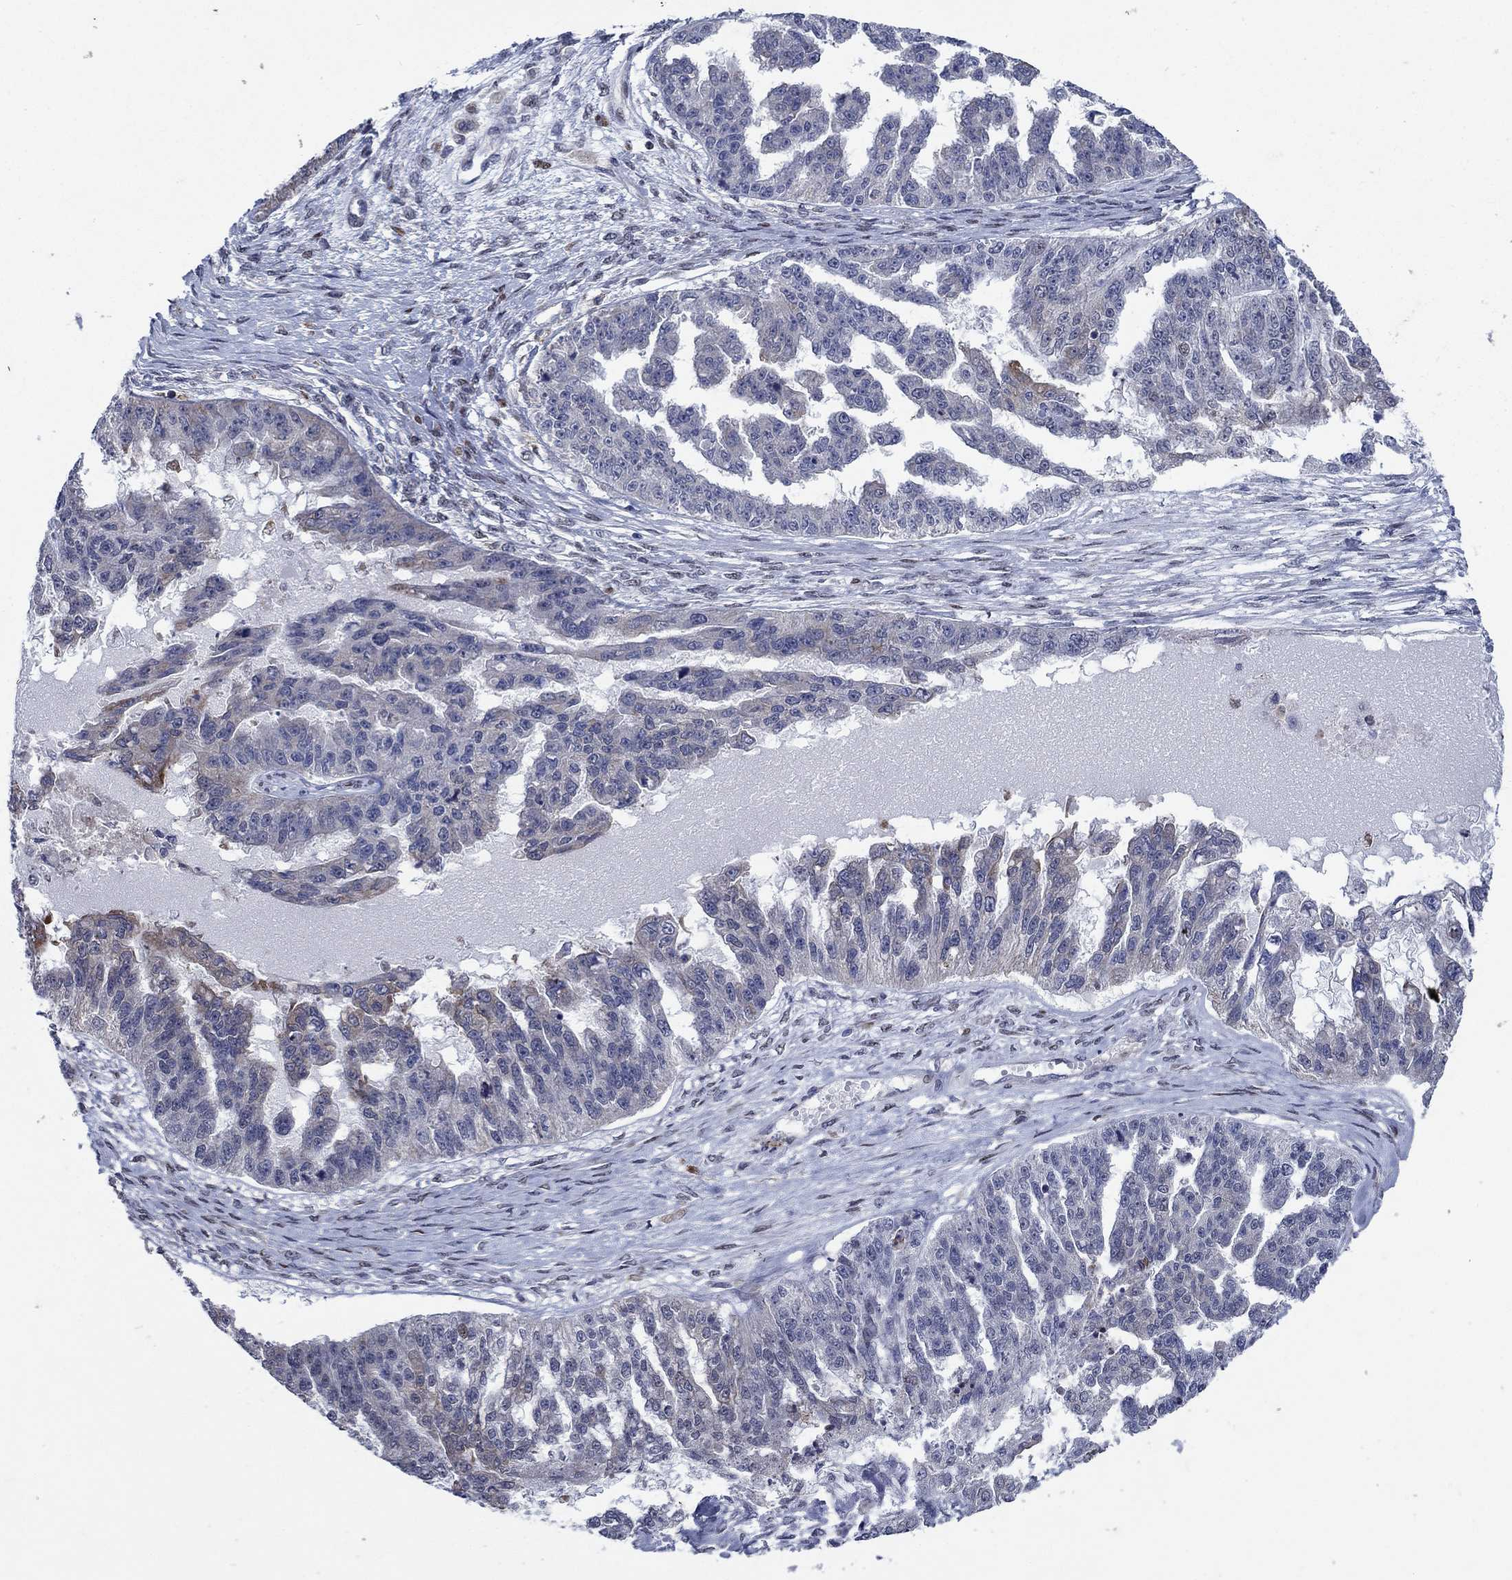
{"staining": {"intensity": "negative", "quantity": "none", "location": "none"}, "tissue": "ovarian cancer", "cell_type": "Tumor cells", "image_type": "cancer", "snomed": [{"axis": "morphology", "description": "Cystadenocarcinoma, serous, NOS"}, {"axis": "topography", "description": "Ovary"}], "caption": "An immunohistochemistry histopathology image of ovarian cancer (serous cystadenocarcinoma) is shown. There is no staining in tumor cells of ovarian cancer (serous cystadenocarcinoma).", "gene": "DHRS7", "patient": {"sex": "female", "age": 58}}